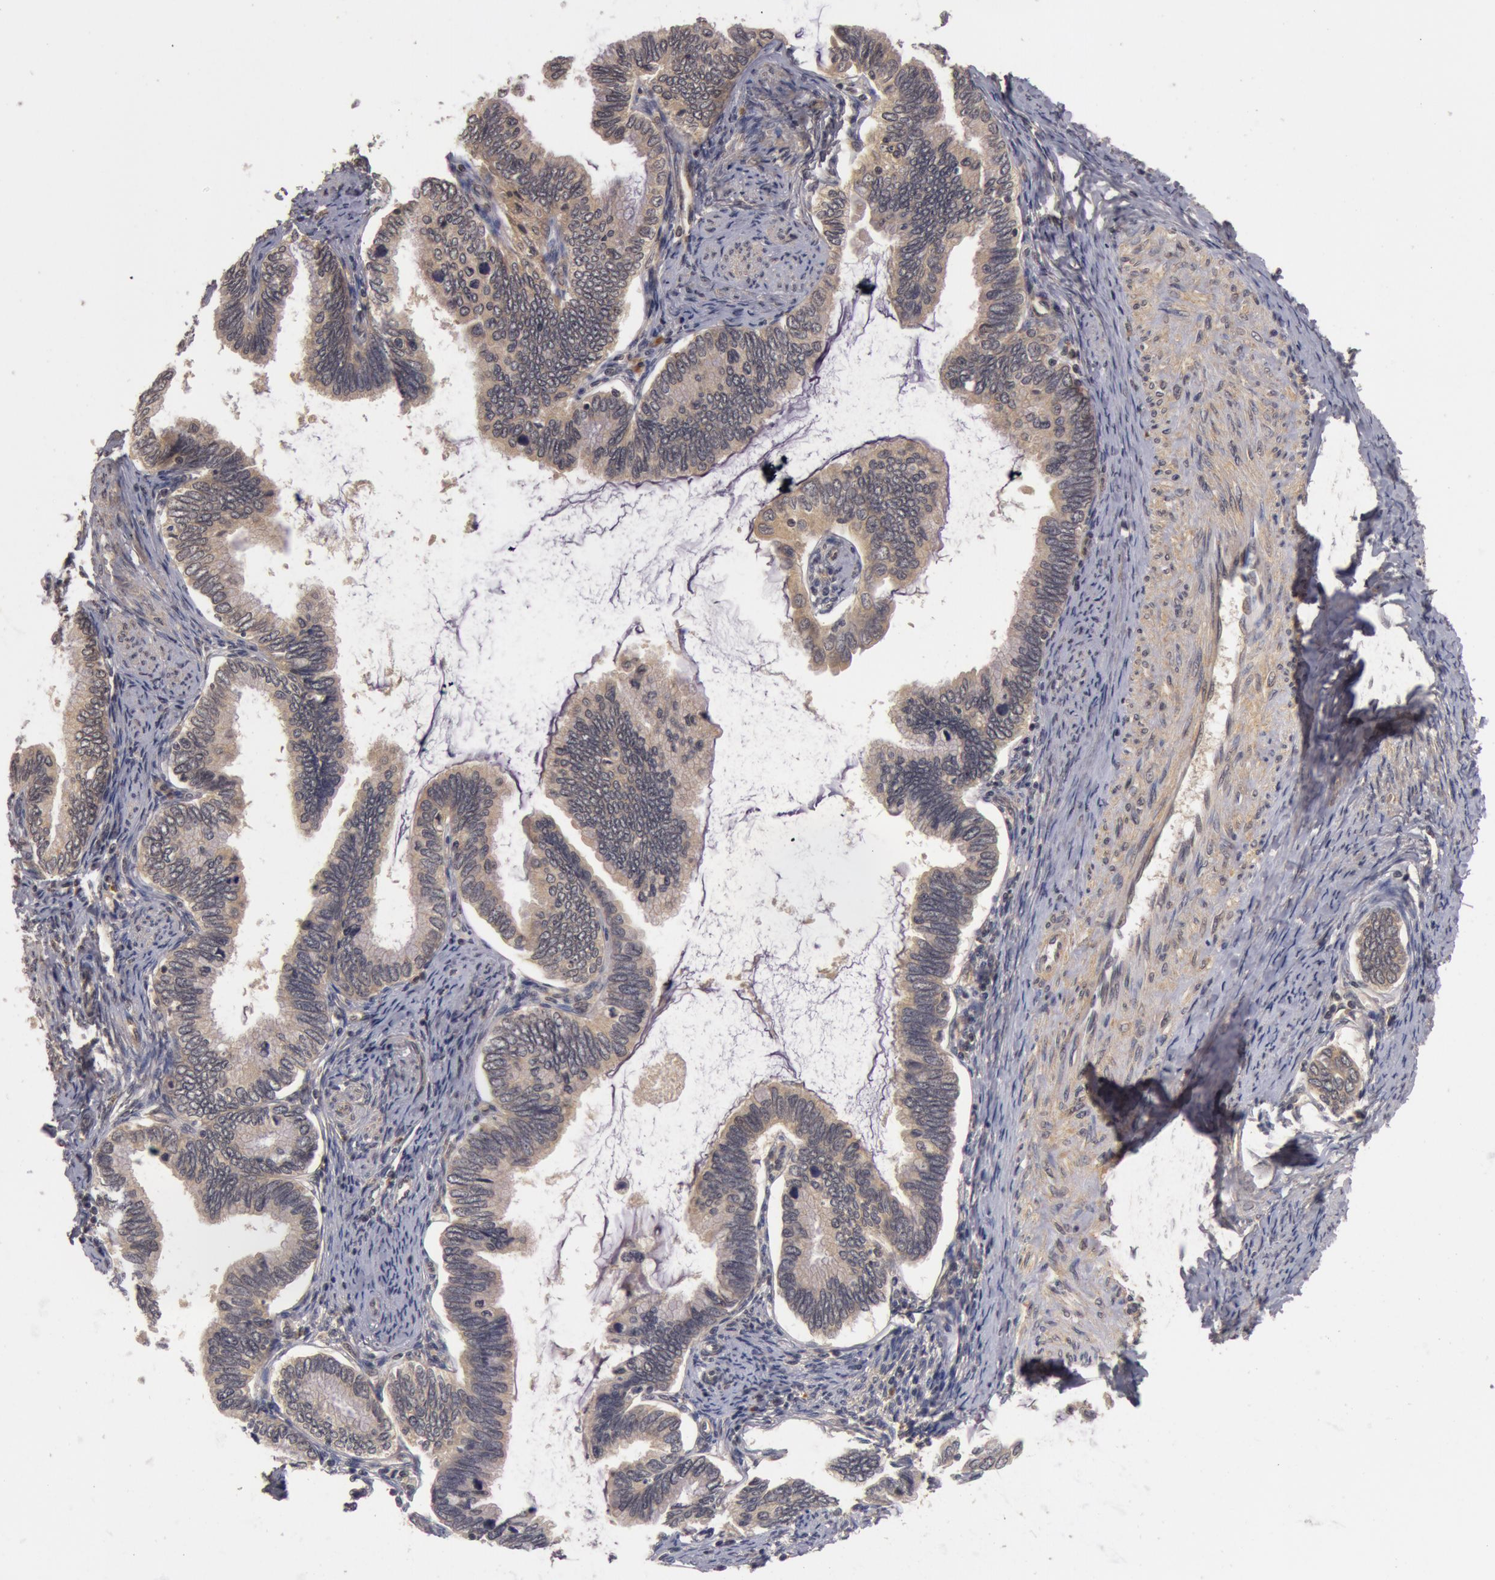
{"staining": {"intensity": "weak", "quantity": ">75%", "location": "cytoplasmic/membranous"}, "tissue": "cervical cancer", "cell_type": "Tumor cells", "image_type": "cancer", "snomed": [{"axis": "morphology", "description": "Adenocarcinoma, NOS"}, {"axis": "topography", "description": "Cervix"}], "caption": "An image of cervical cancer (adenocarcinoma) stained for a protein shows weak cytoplasmic/membranous brown staining in tumor cells.", "gene": "BCHE", "patient": {"sex": "female", "age": 49}}